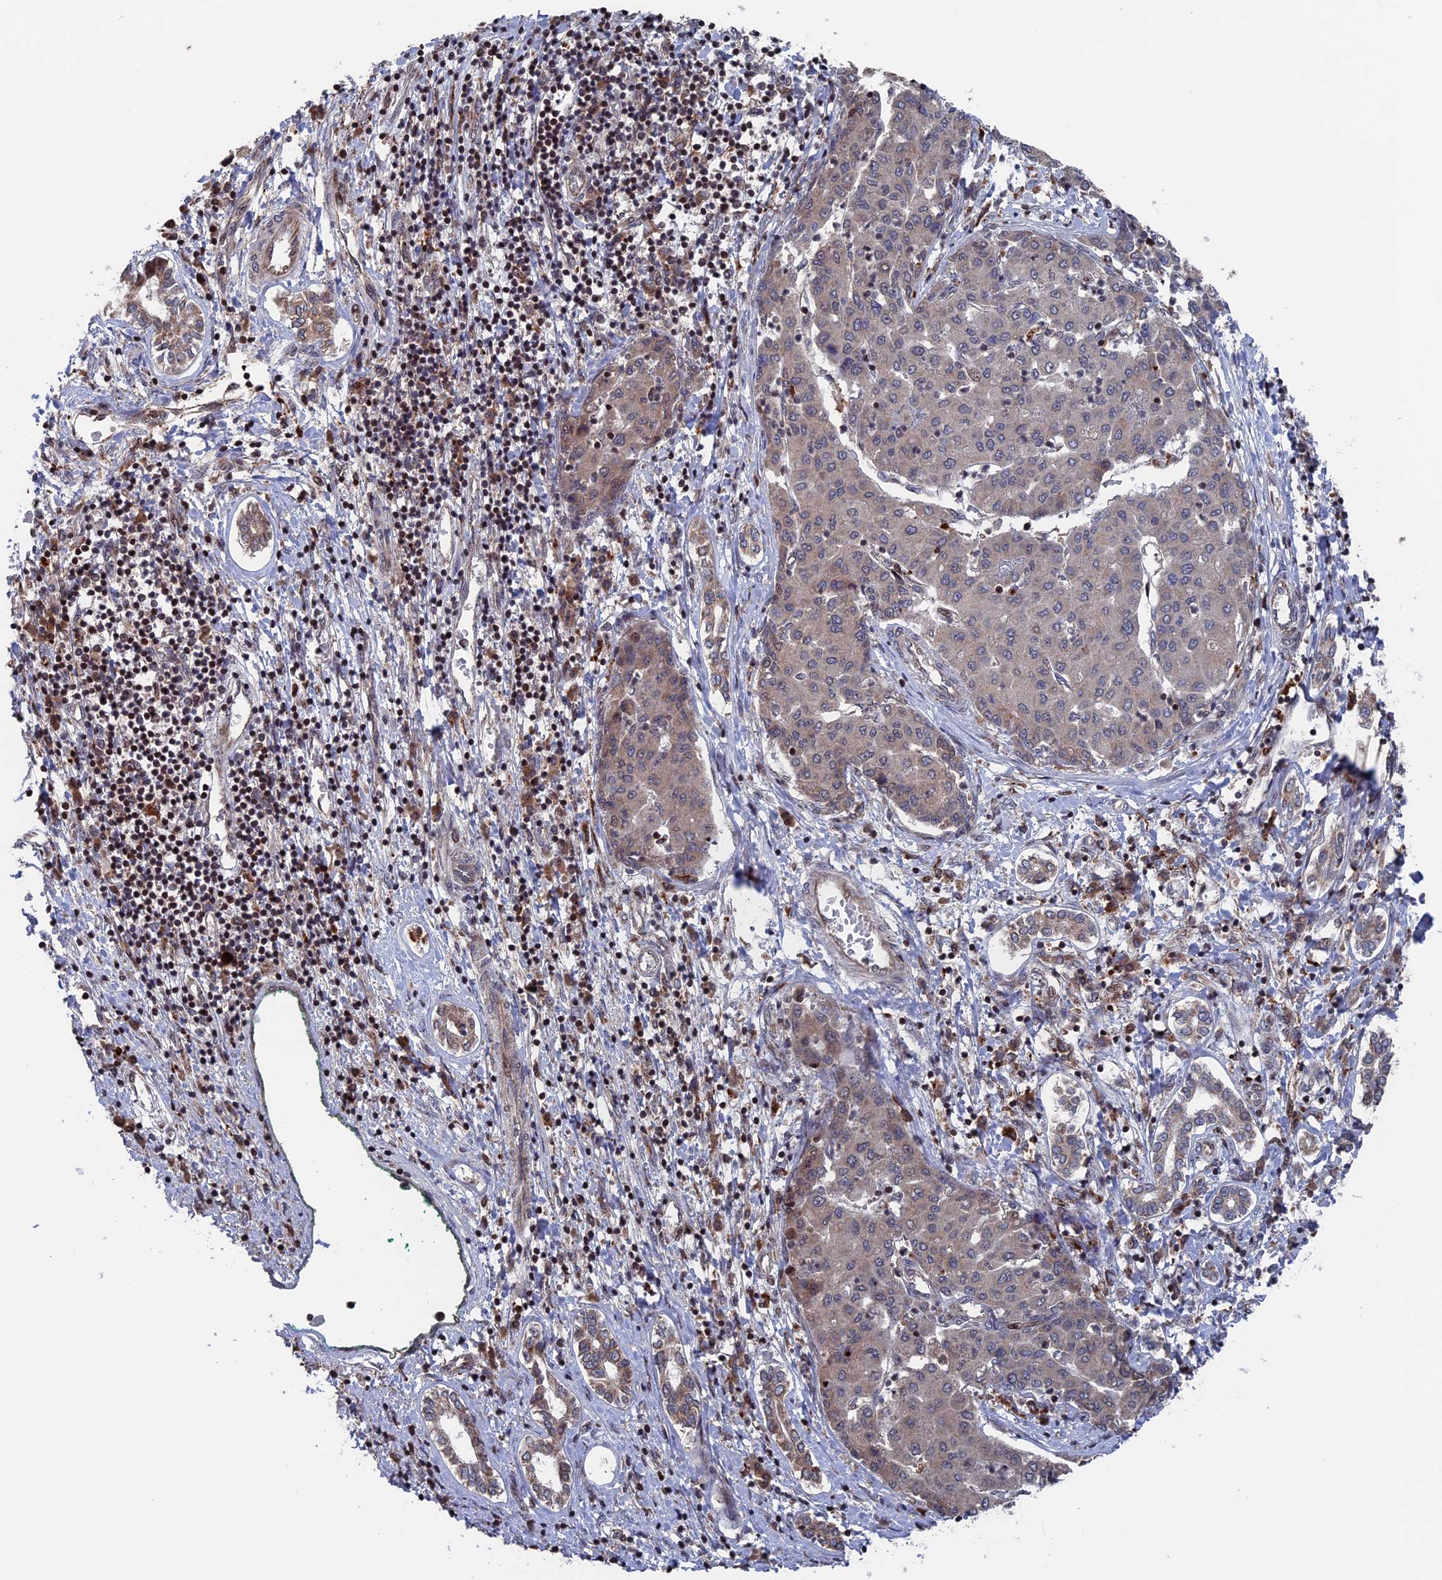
{"staining": {"intensity": "negative", "quantity": "none", "location": "none"}, "tissue": "liver cancer", "cell_type": "Tumor cells", "image_type": "cancer", "snomed": [{"axis": "morphology", "description": "Carcinoma, Hepatocellular, NOS"}, {"axis": "topography", "description": "Liver"}], "caption": "This is an immunohistochemistry (IHC) photomicrograph of human liver cancer (hepatocellular carcinoma). There is no positivity in tumor cells.", "gene": "PLA2G15", "patient": {"sex": "male", "age": 65}}